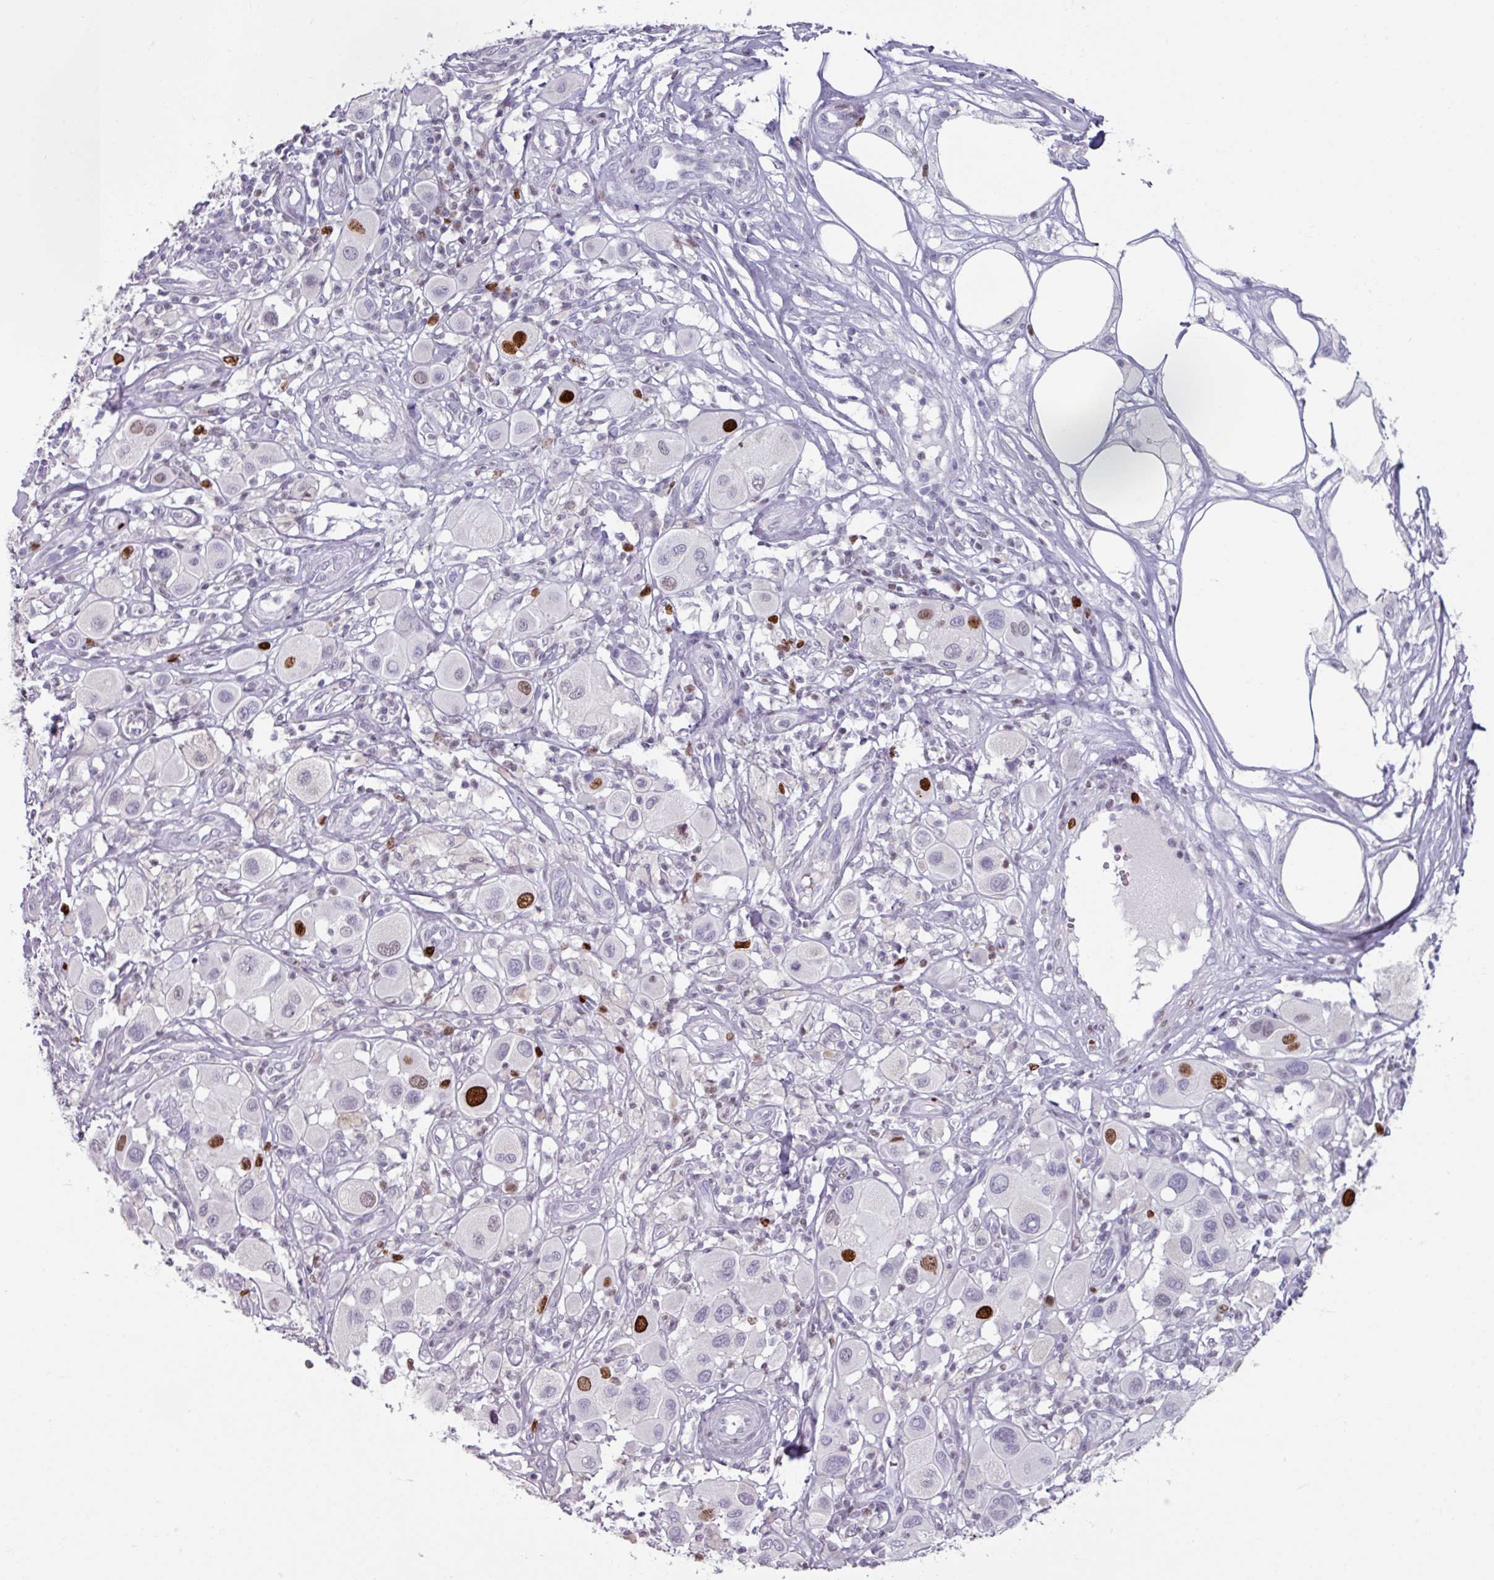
{"staining": {"intensity": "strong", "quantity": "<25%", "location": "nuclear"}, "tissue": "melanoma", "cell_type": "Tumor cells", "image_type": "cancer", "snomed": [{"axis": "morphology", "description": "Malignant melanoma, Metastatic site"}, {"axis": "topography", "description": "Skin"}], "caption": "Protein analysis of melanoma tissue reveals strong nuclear positivity in approximately <25% of tumor cells.", "gene": "ATAD2", "patient": {"sex": "male", "age": 41}}